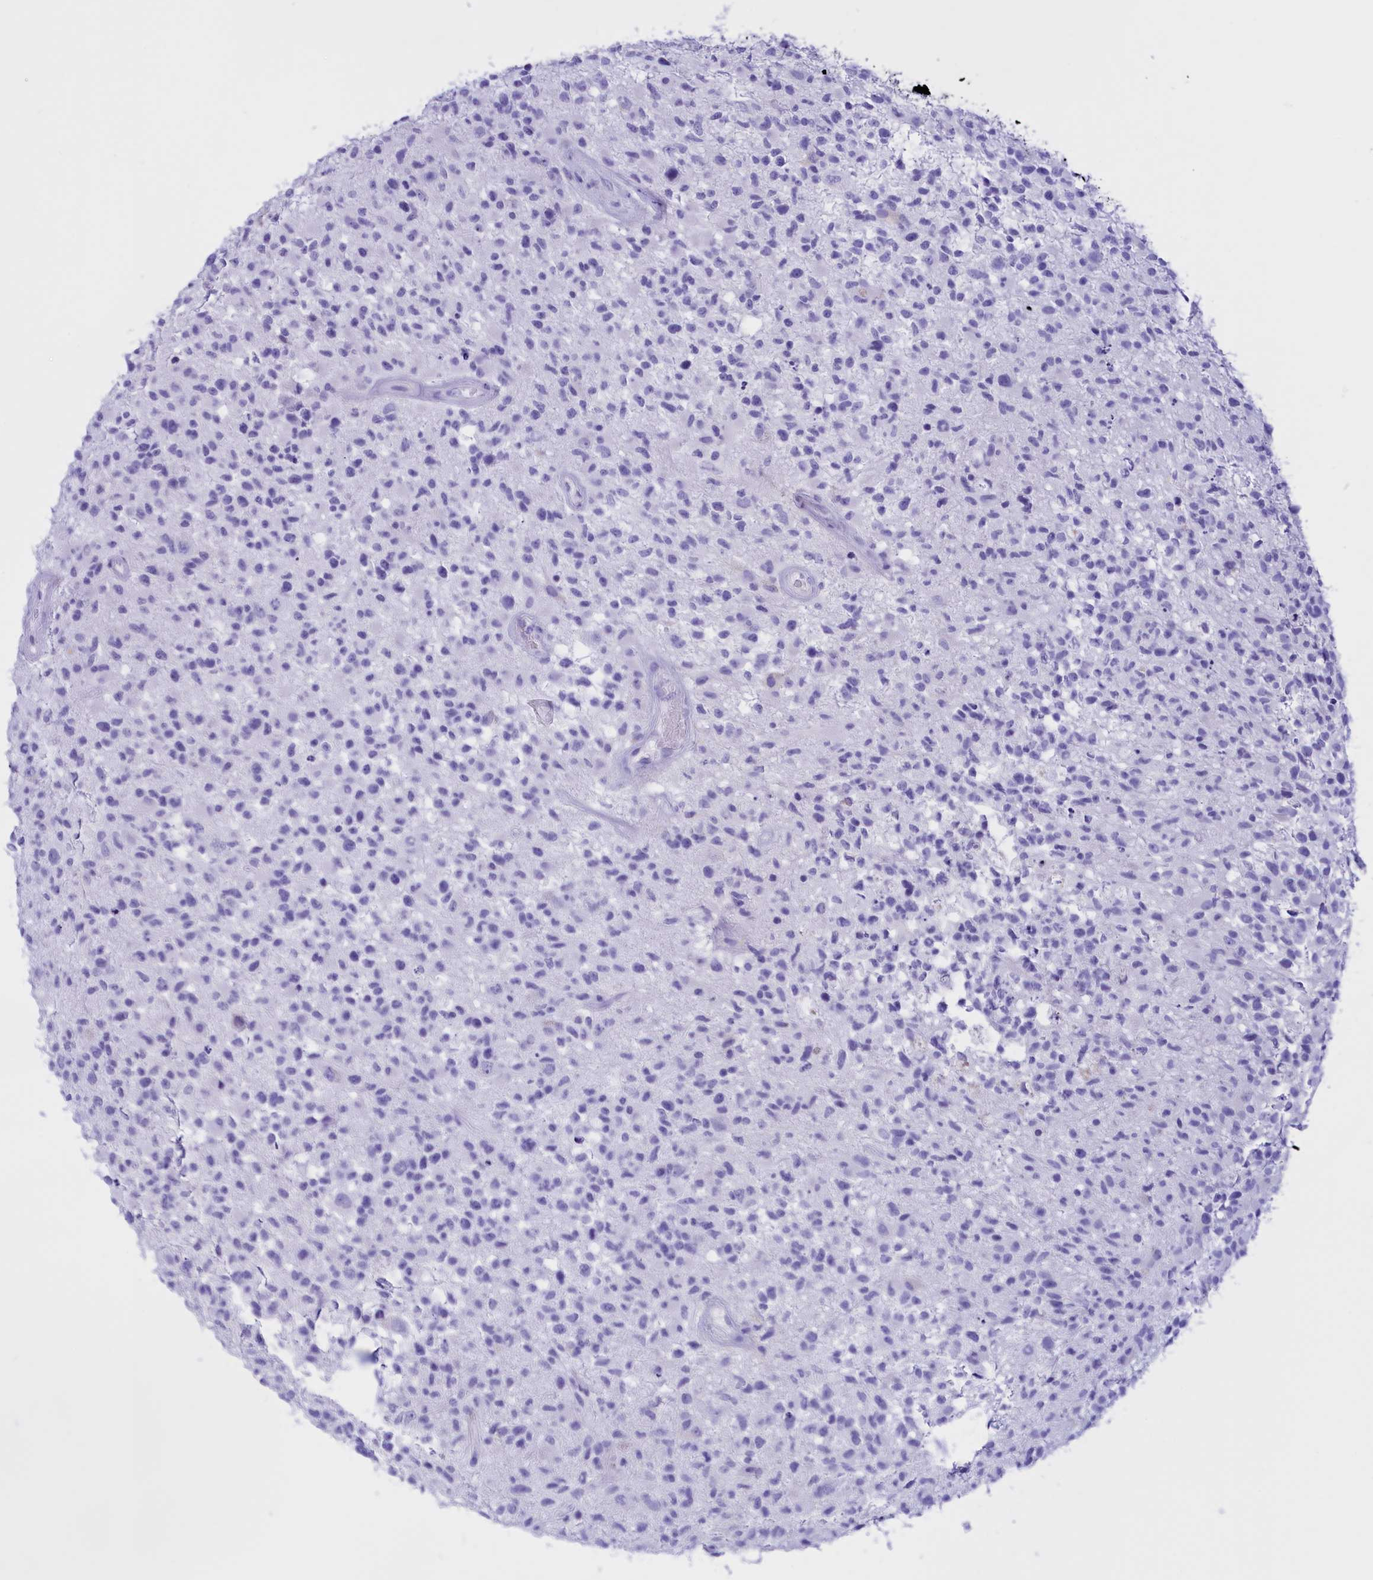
{"staining": {"intensity": "negative", "quantity": "none", "location": "none"}, "tissue": "glioma", "cell_type": "Tumor cells", "image_type": "cancer", "snomed": [{"axis": "morphology", "description": "Glioma, malignant, High grade"}, {"axis": "morphology", "description": "Glioblastoma, NOS"}, {"axis": "topography", "description": "Brain"}], "caption": "The photomicrograph reveals no significant expression in tumor cells of malignant glioma (high-grade).", "gene": "BRI3", "patient": {"sex": "male", "age": 60}}